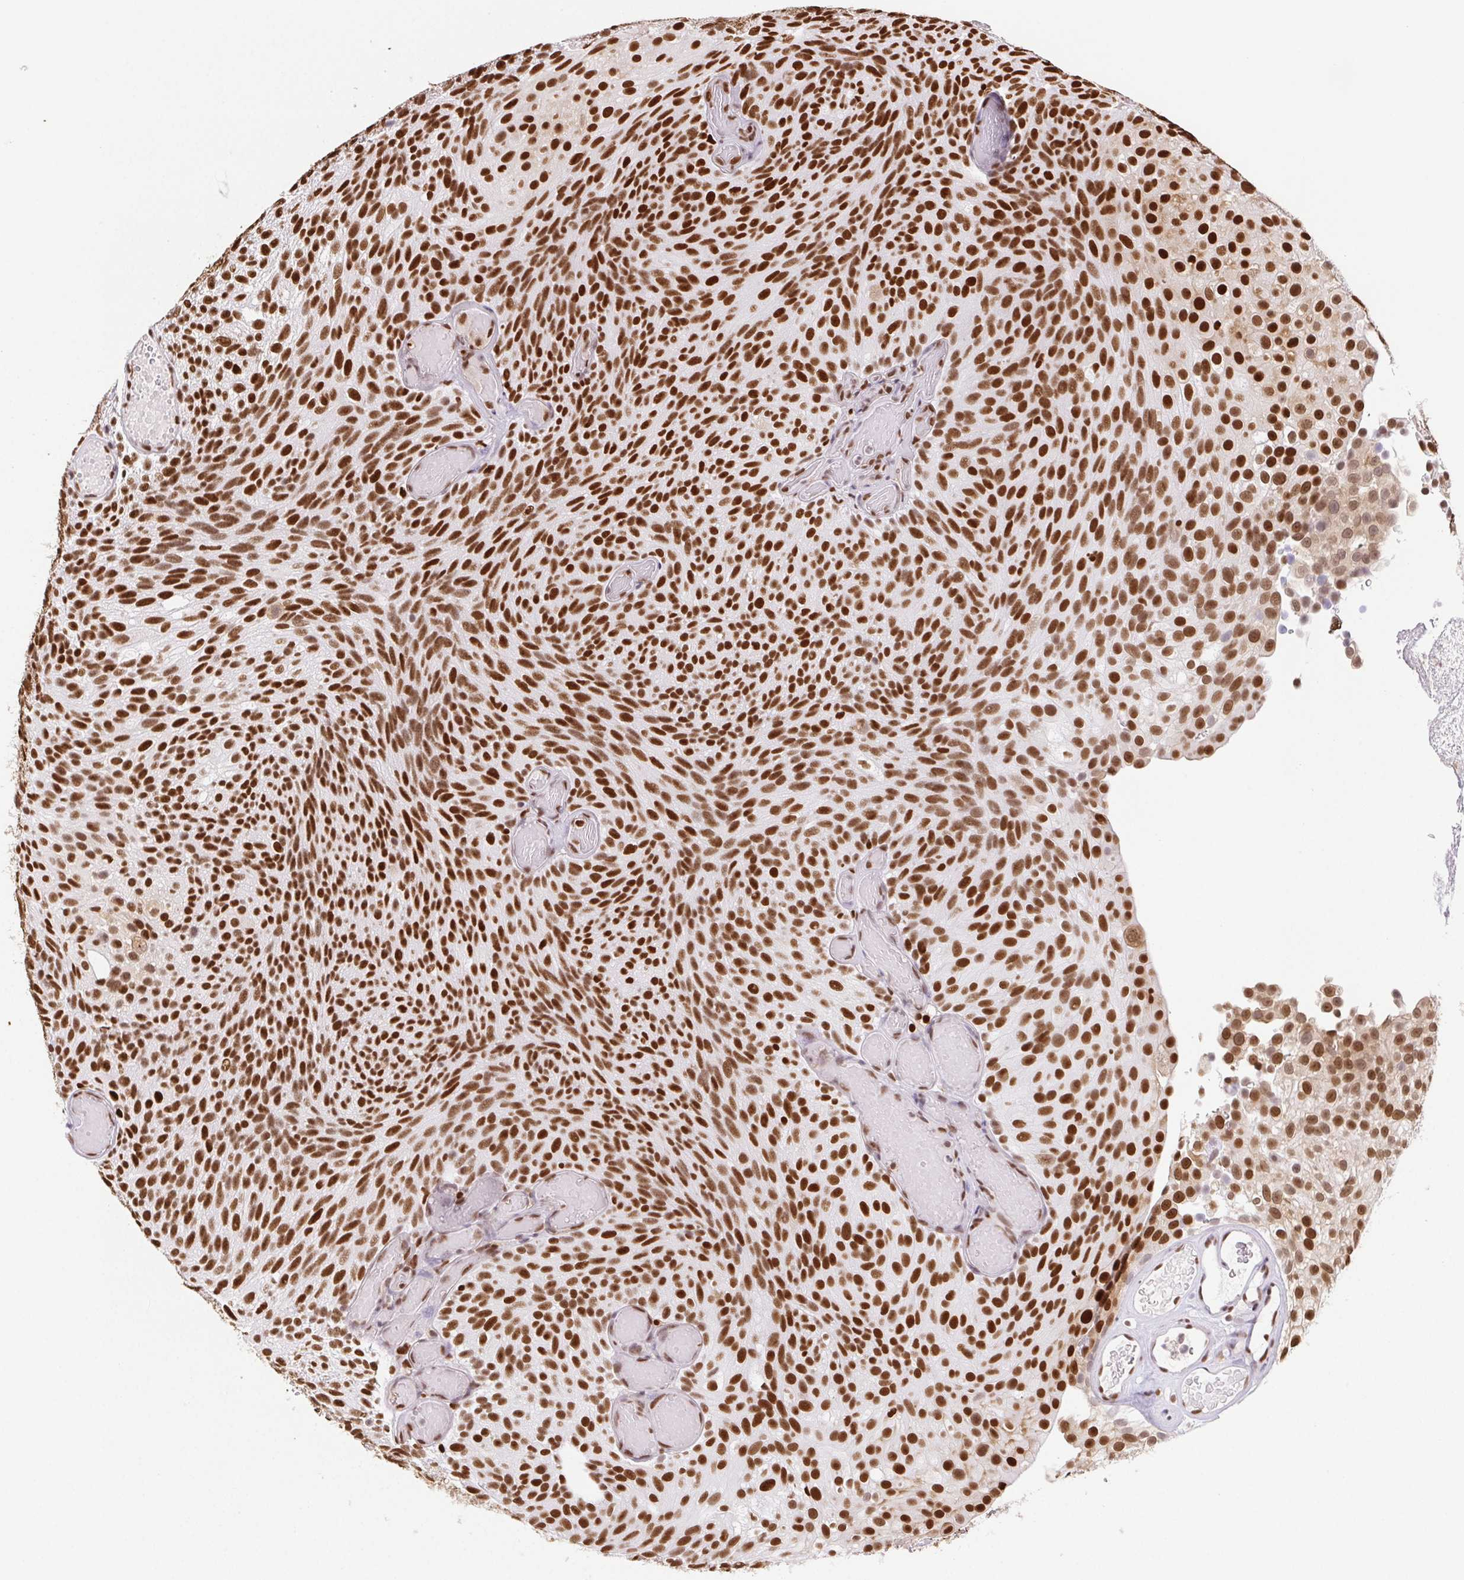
{"staining": {"intensity": "strong", "quantity": ">75%", "location": "nuclear"}, "tissue": "urothelial cancer", "cell_type": "Tumor cells", "image_type": "cancer", "snomed": [{"axis": "morphology", "description": "Urothelial carcinoma, Low grade"}, {"axis": "topography", "description": "Urinary bladder"}], "caption": "Urothelial carcinoma (low-grade) stained with a brown dye exhibits strong nuclear positive positivity in about >75% of tumor cells.", "gene": "SET", "patient": {"sex": "male", "age": 78}}